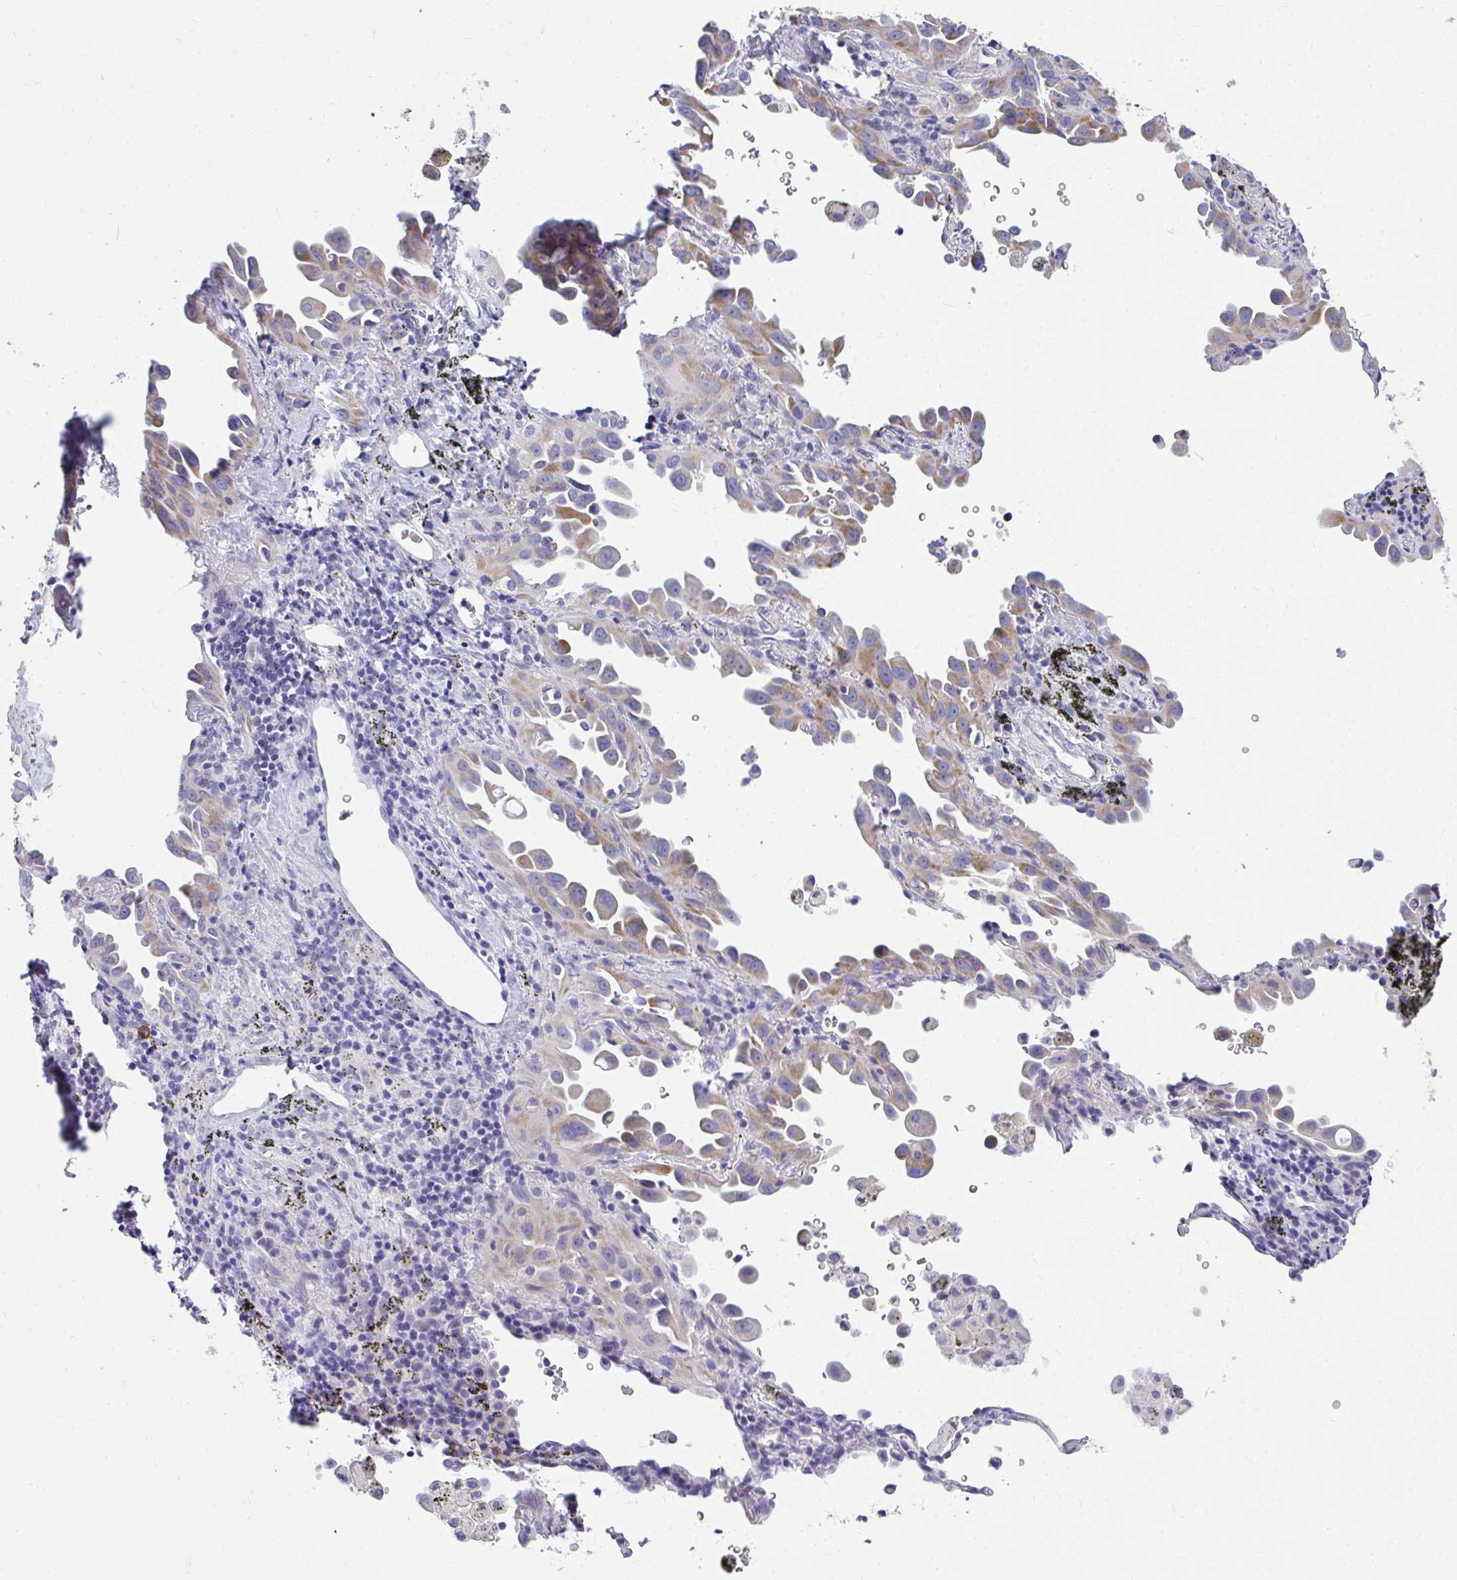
{"staining": {"intensity": "moderate", "quantity": "25%-75%", "location": "cytoplasmic/membranous"}, "tissue": "lung cancer", "cell_type": "Tumor cells", "image_type": "cancer", "snomed": [{"axis": "morphology", "description": "Adenocarcinoma, NOS"}, {"axis": "topography", "description": "Lung"}], "caption": "A photomicrograph of human lung cancer stained for a protein shows moderate cytoplasmic/membranous brown staining in tumor cells. The staining was performed using DAB (3,3'-diaminobenzidine), with brown indicating positive protein expression. Nuclei are stained blue with hematoxylin.", "gene": "TSBP1", "patient": {"sex": "male", "age": 68}}